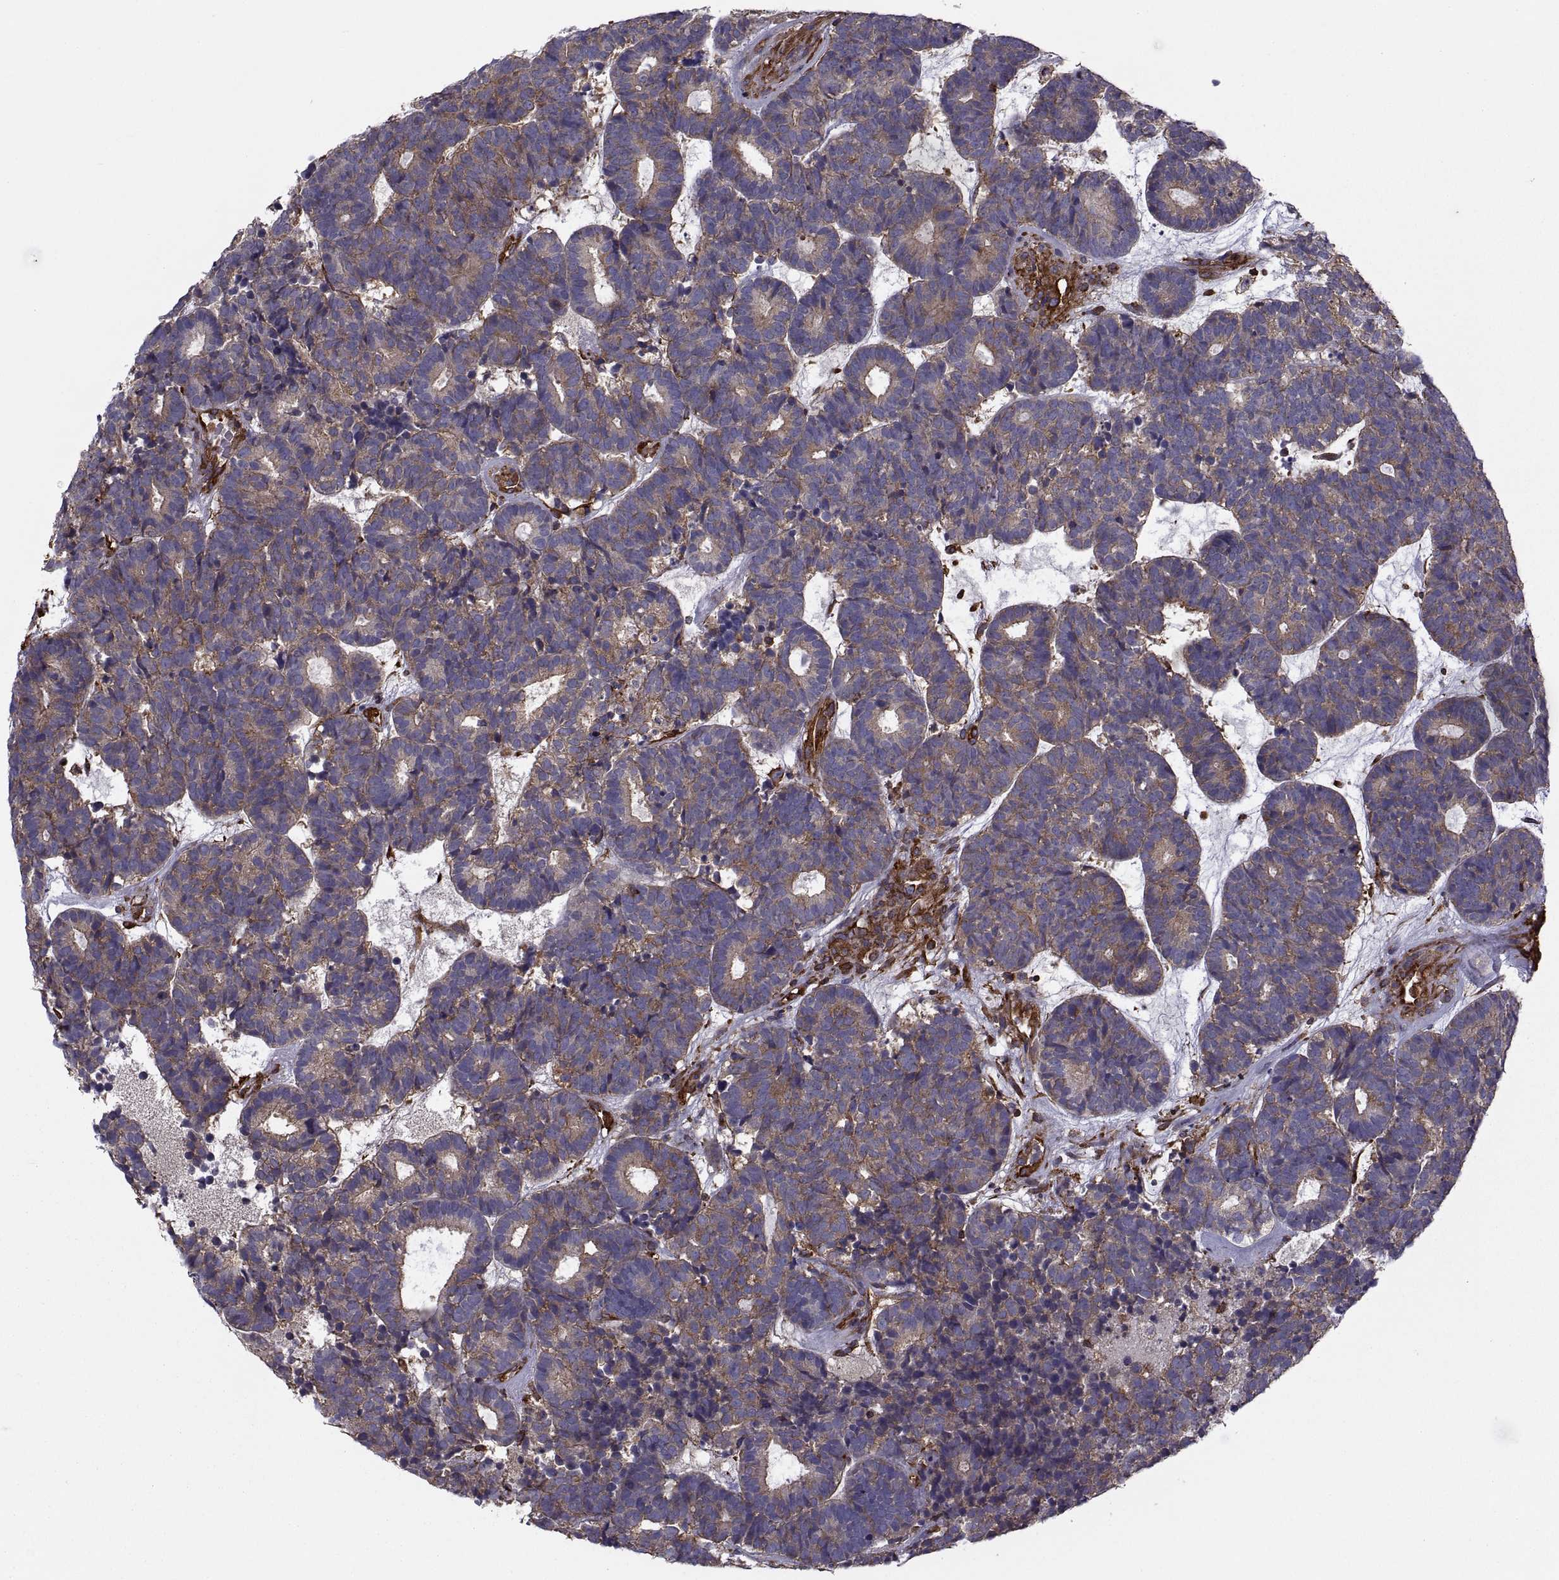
{"staining": {"intensity": "moderate", "quantity": "25%-75%", "location": "cytoplasmic/membranous"}, "tissue": "head and neck cancer", "cell_type": "Tumor cells", "image_type": "cancer", "snomed": [{"axis": "morphology", "description": "Adenocarcinoma, NOS"}, {"axis": "topography", "description": "Head-Neck"}], "caption": "Immunohistochemistry image of head and neck cancer stained for a protein (brown), which reveals medium levels of moderate cytoplasmic/membranous staining in about 25%-75% of tumor cells.", "gene": "MYH9", "patient": {"sex": "female", "age": 81}}